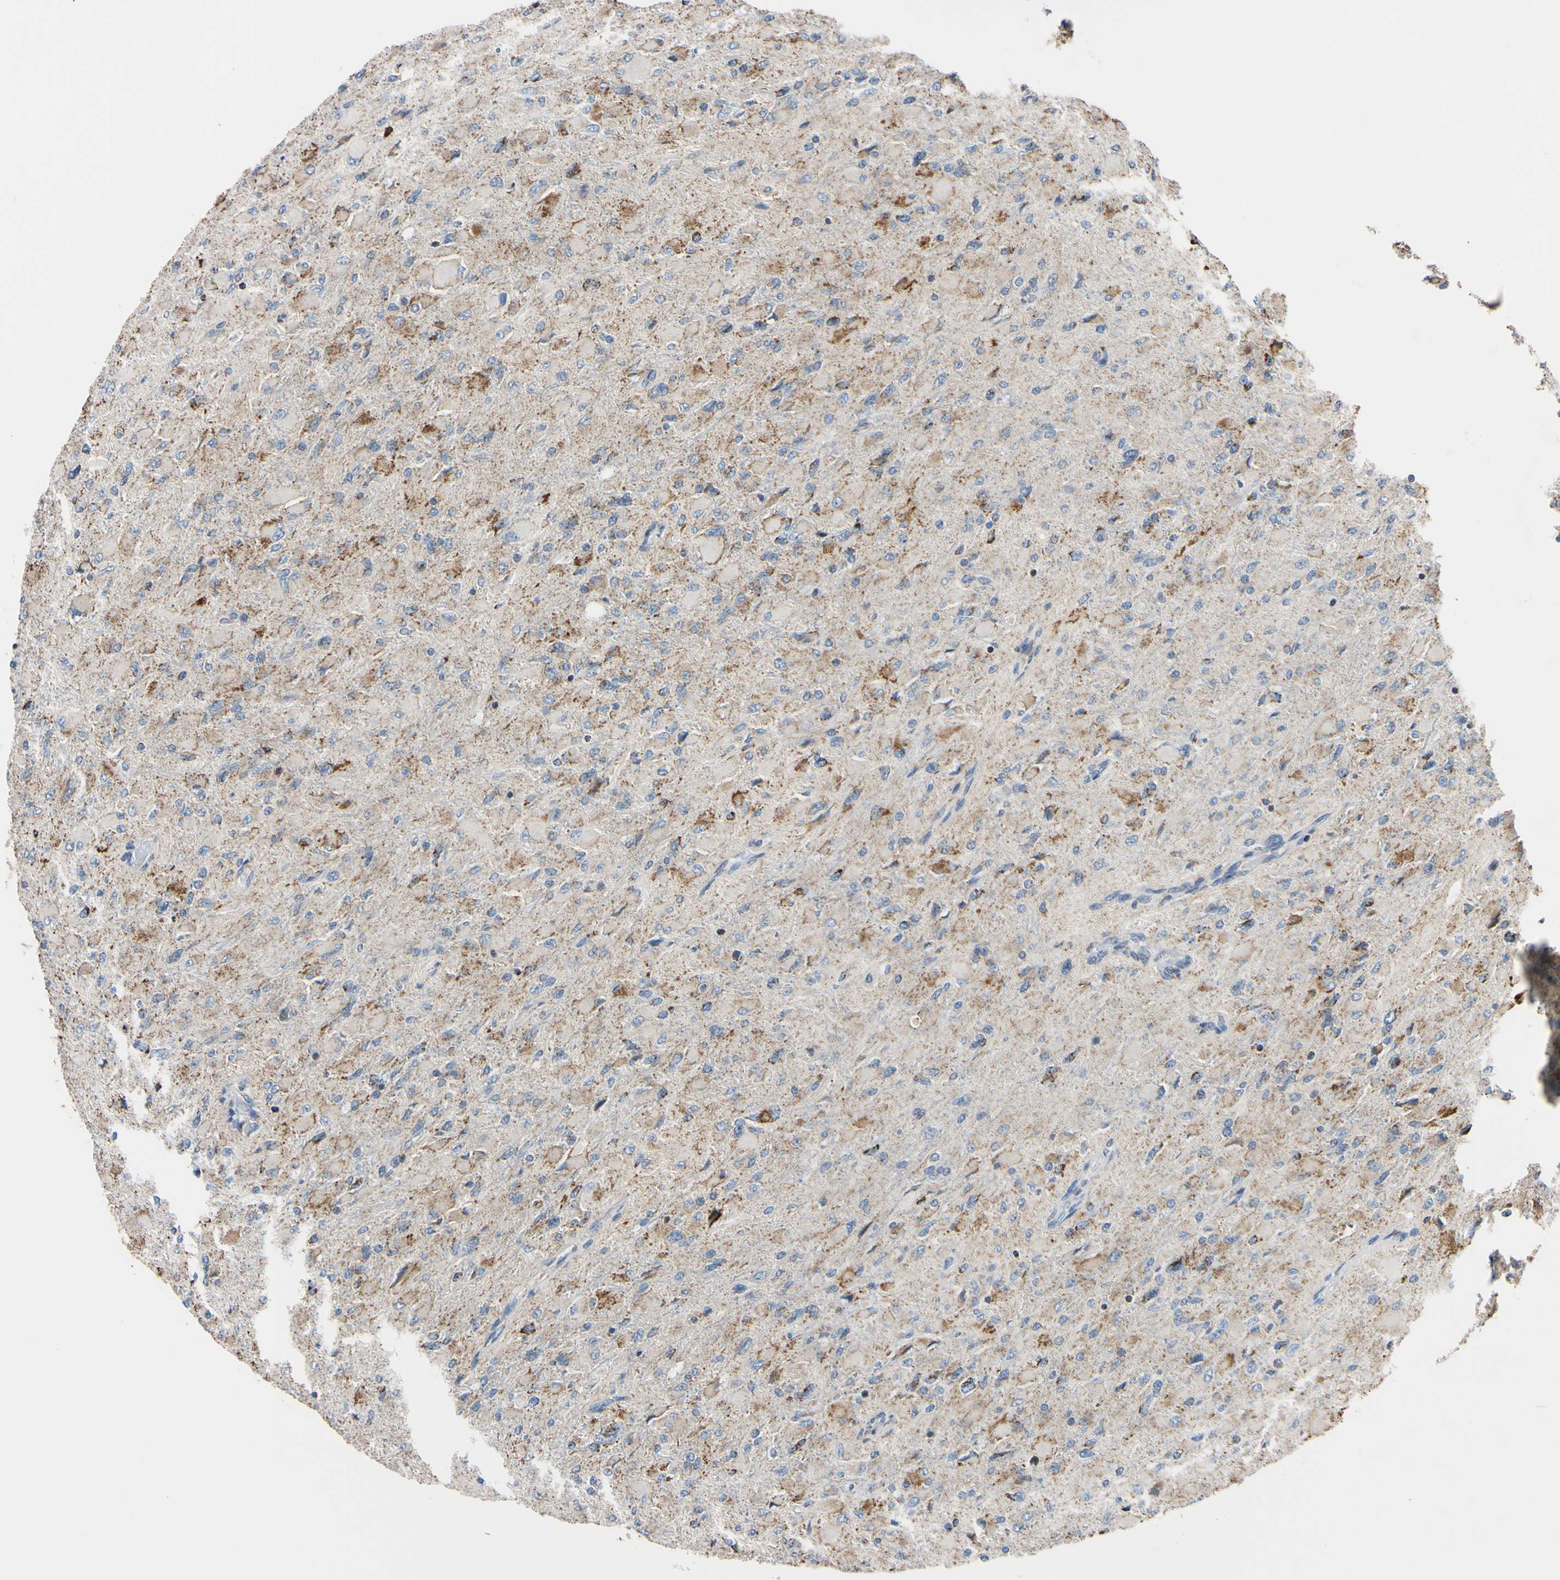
{"staining": {"intensity": "moderate", "quantity": "25%-75%", "location": "cytoplasmic/membranous"}, "tissue": "glioma", "cell_type": "Tumor cells", "image_type": "cancer", "snomed": [{"axis": "morphology", "description": "Glioma, malignant, High grade"}, {"axis": "topography", "description": "Cerebral cortex"}], "caption": "Protein analysis of glioma tissue exhibits moderate cytoplasmic/membranous staining in about 25%-75% of tumor cells.", "gene": "CLPP", "patient": {"sex": "female", "age": 36}}